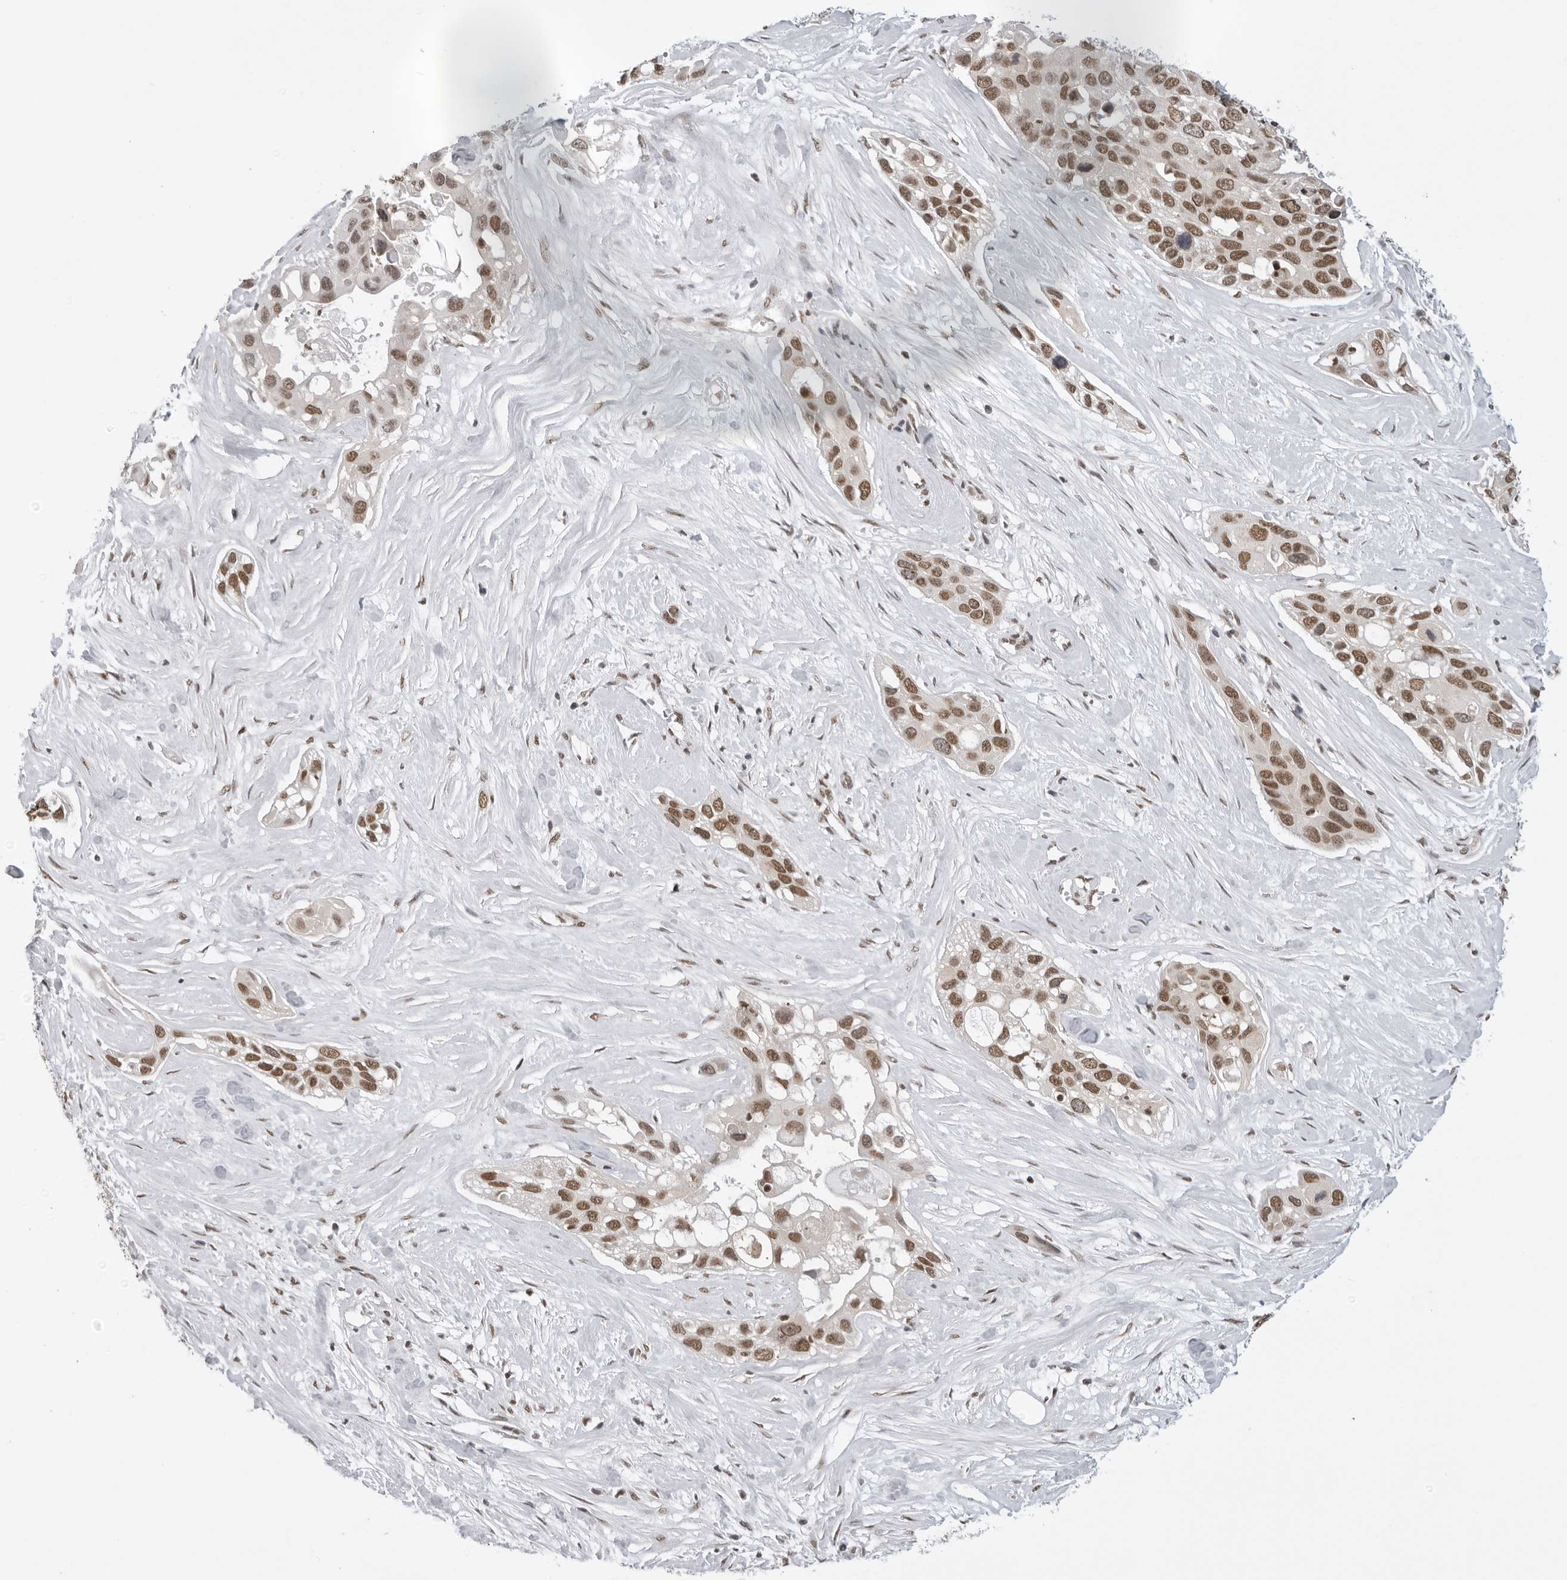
{"staining": {"intensity": "moderate", "quantity": ">75%", "location": "nuclear"}, "tissue": "pancreatic cancer", "cell_type": "Tumor cells", "image_type": "cancer", "snomed": [{"axis": "morphology", "description": "Adenocarcinoma, NOS"}, {"axis": "topography", "description": "Pancreas"}], "caption": "Protein staining of adenocarcinoma (pancreatic) tissue reveals moderate nuclear staining in approximately >75% of tumor cells. (DAB IHC with brightfield microscopy, high magnification).", "gene": "RPA2", "patient": {"sex": "female", "age": 60}}